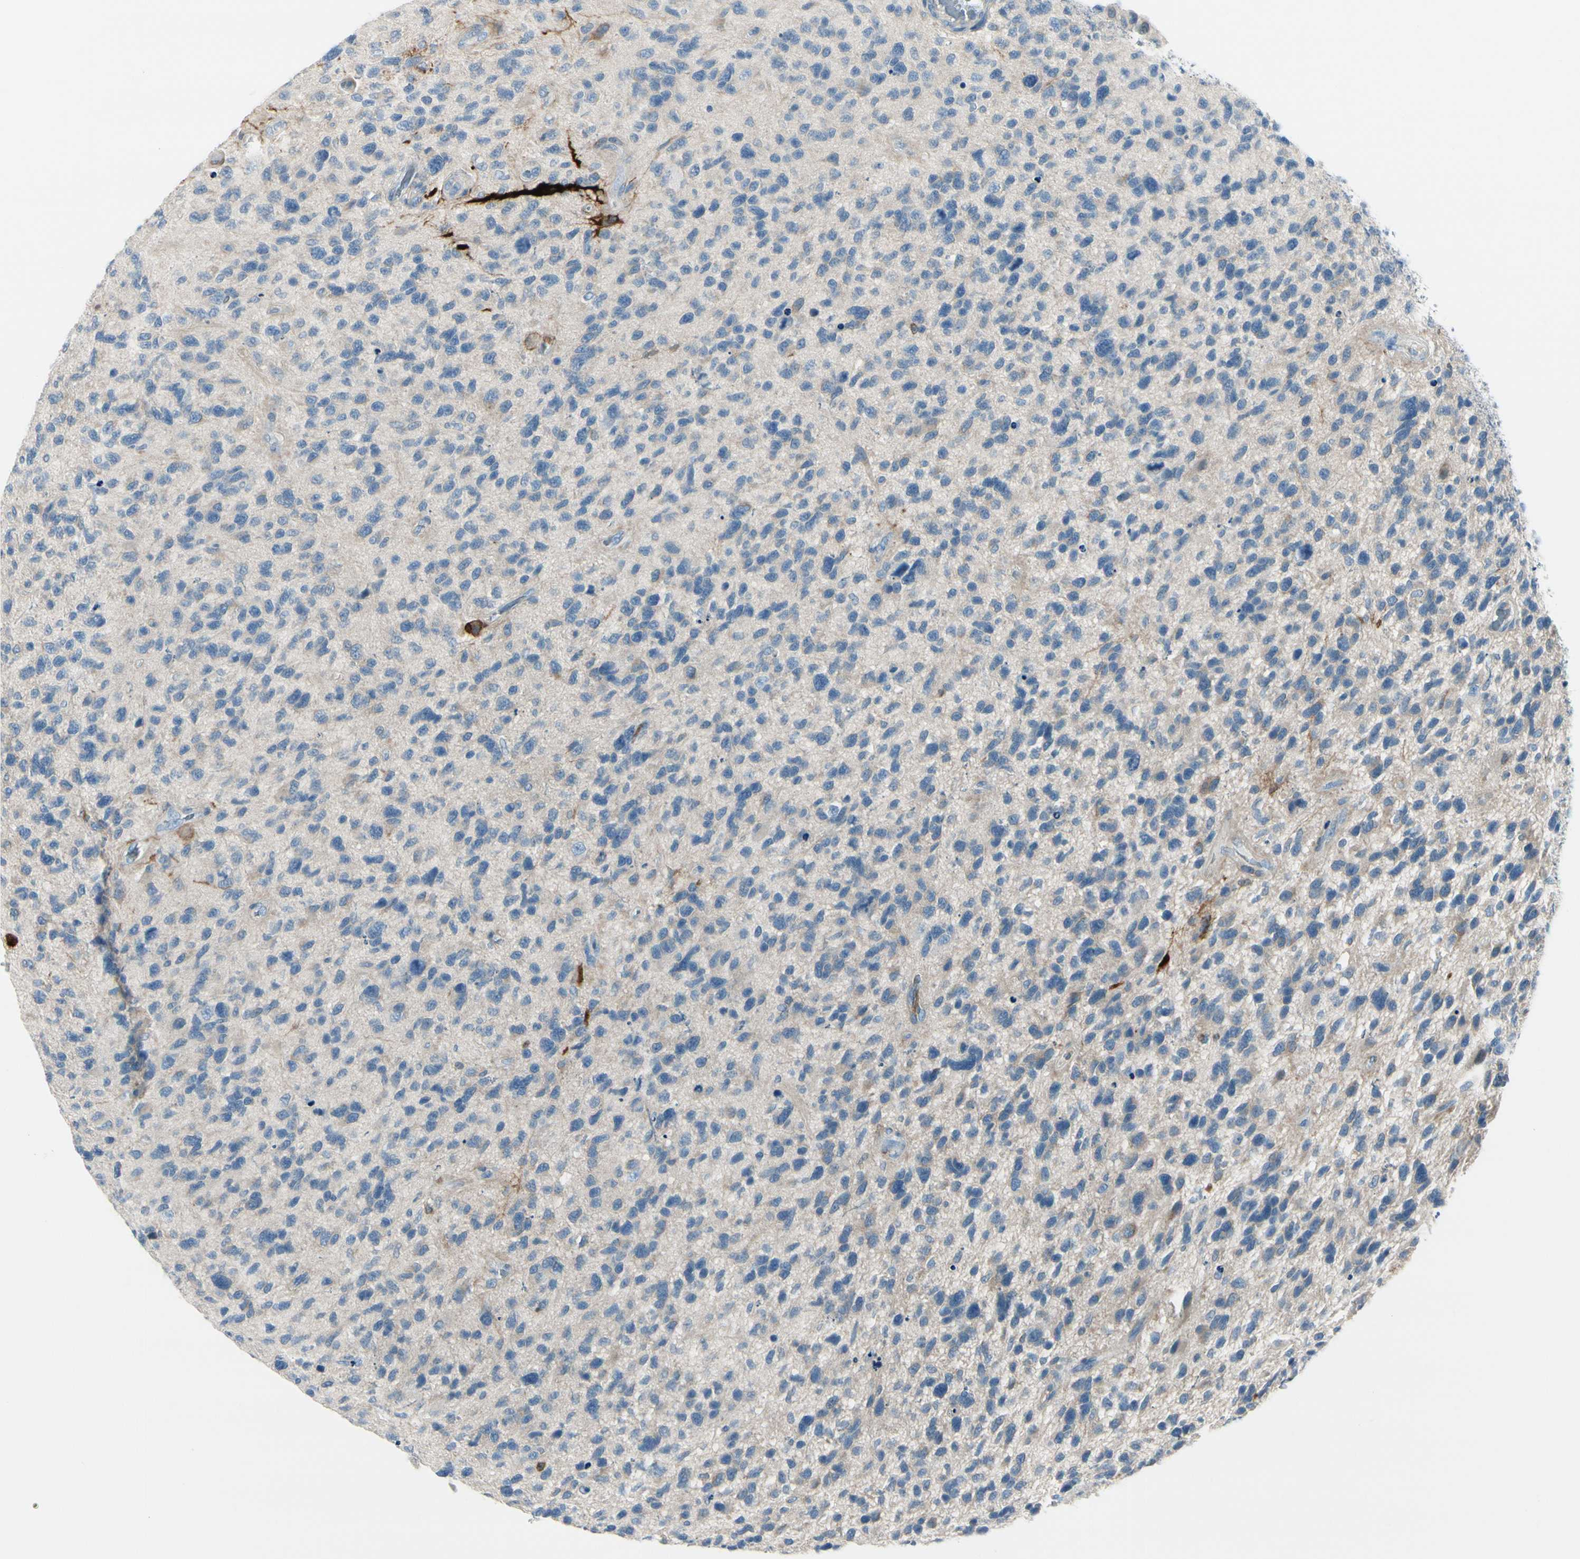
{"staining": {"intensity": "negative", "quantity": "none", "location": "none"}, "tissue": "glioma", "cell_type": "Tumor cells", "image_type": "cancer", "snomed": [{"axis": "morphology", "description": "Glioma, malignant, High grade"}, {"axis": "topography", "description": "Brain"}], "caption": "Tumor cells are negative for protein expression in human high-grade glioma (malignant).", "gene": "TRAF1", "patient": {"sex": "female", "age": 58}}